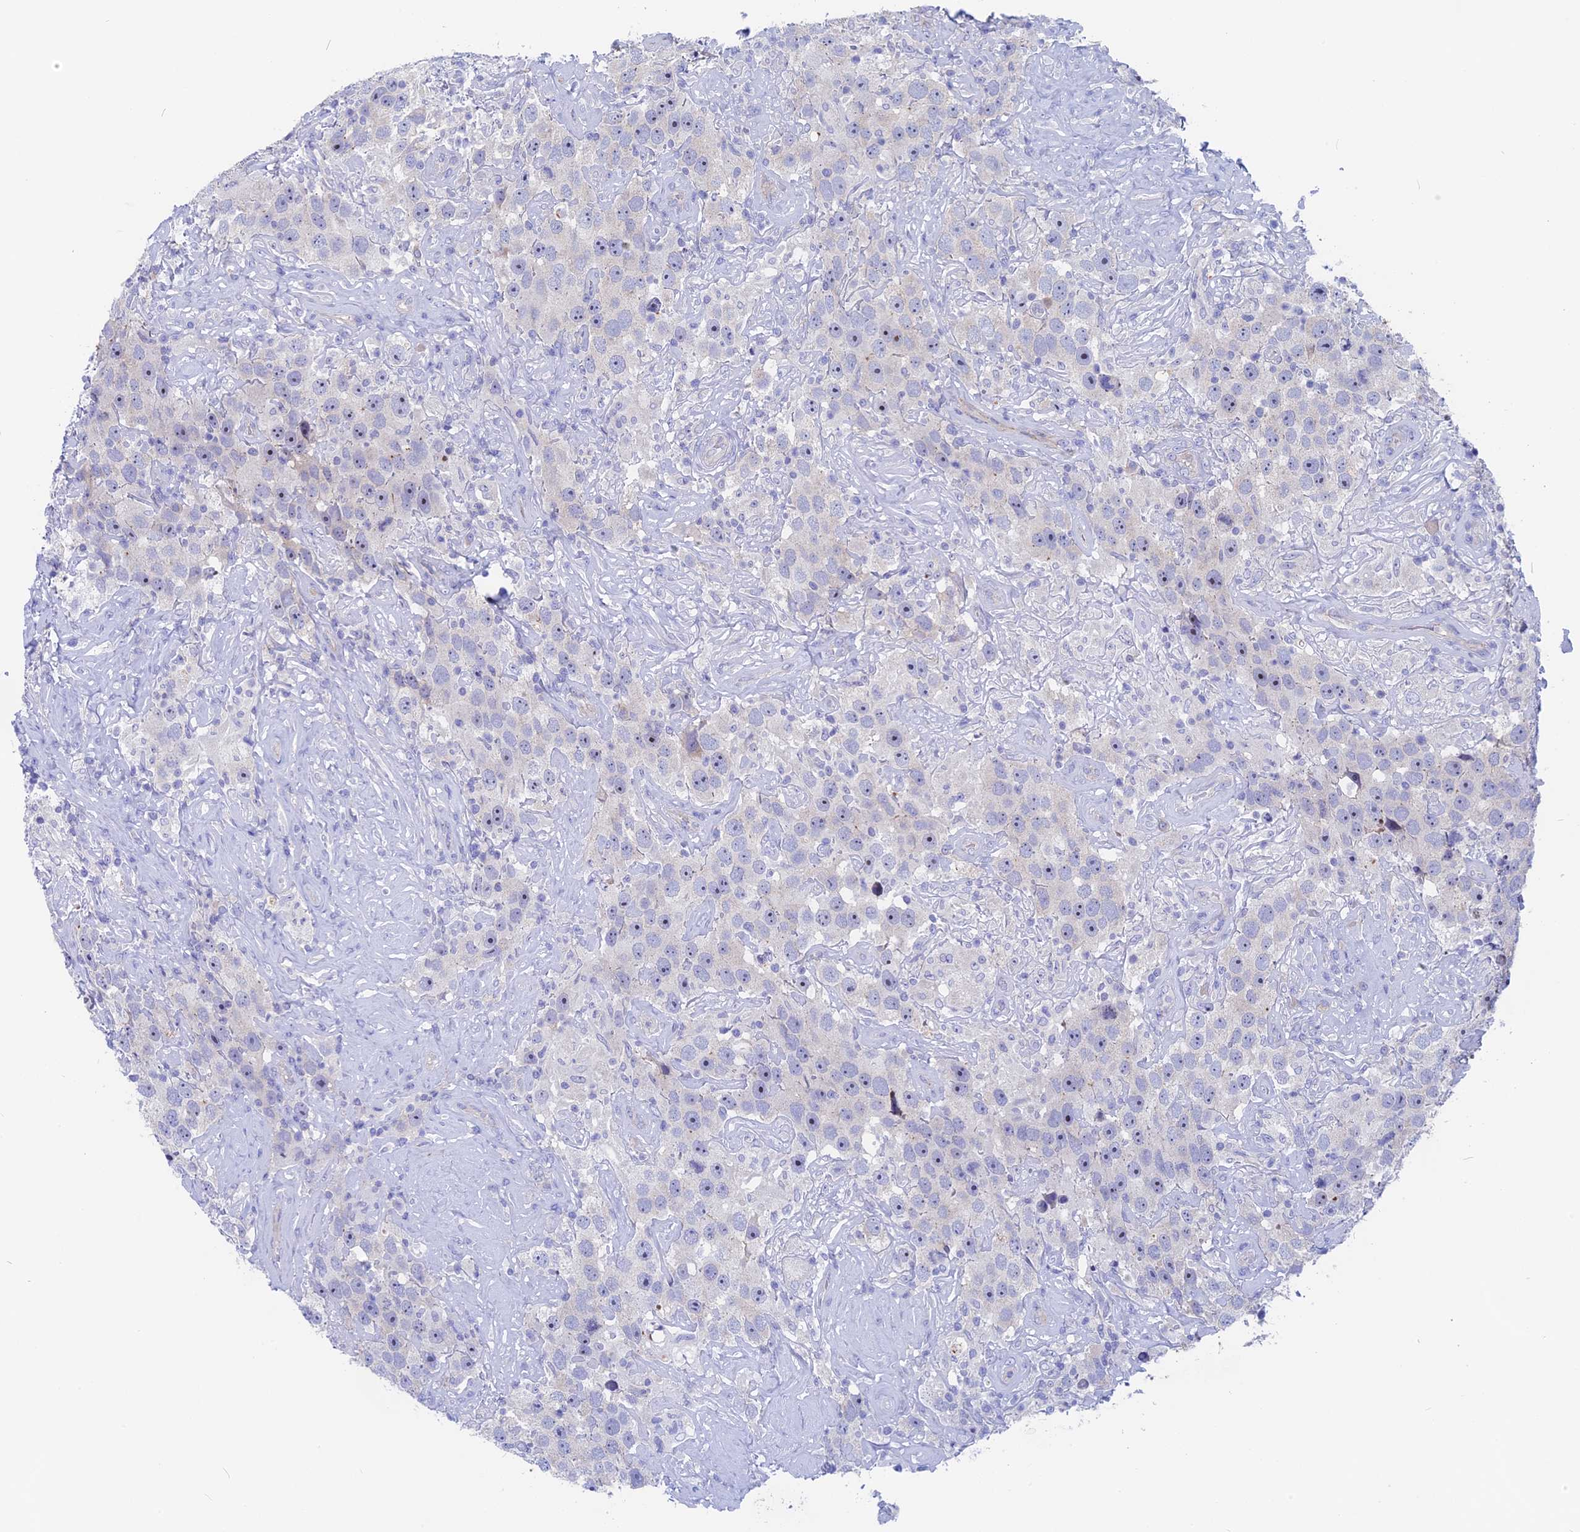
{"staining": {"intensity": "negative", "quantity": "none", "location": "none"}, "tissue": "testis cancer", "cell_type": "Tumor cells", "image_type": "cancer", "snomed": [{"axis": "morphology", "description": "Seminoma, NOS"}, {"axis": "topography", "description": "Testis"}], "caption": "Tumor cells show no significant staining in seminoma (testis). (Stains: DAB IHC with hematoxylin counter stain, Microscopy: brightfield microscopy at high magnification).", "gene": "TENT4B", "patient": {"sex": "male", "age": 49}}